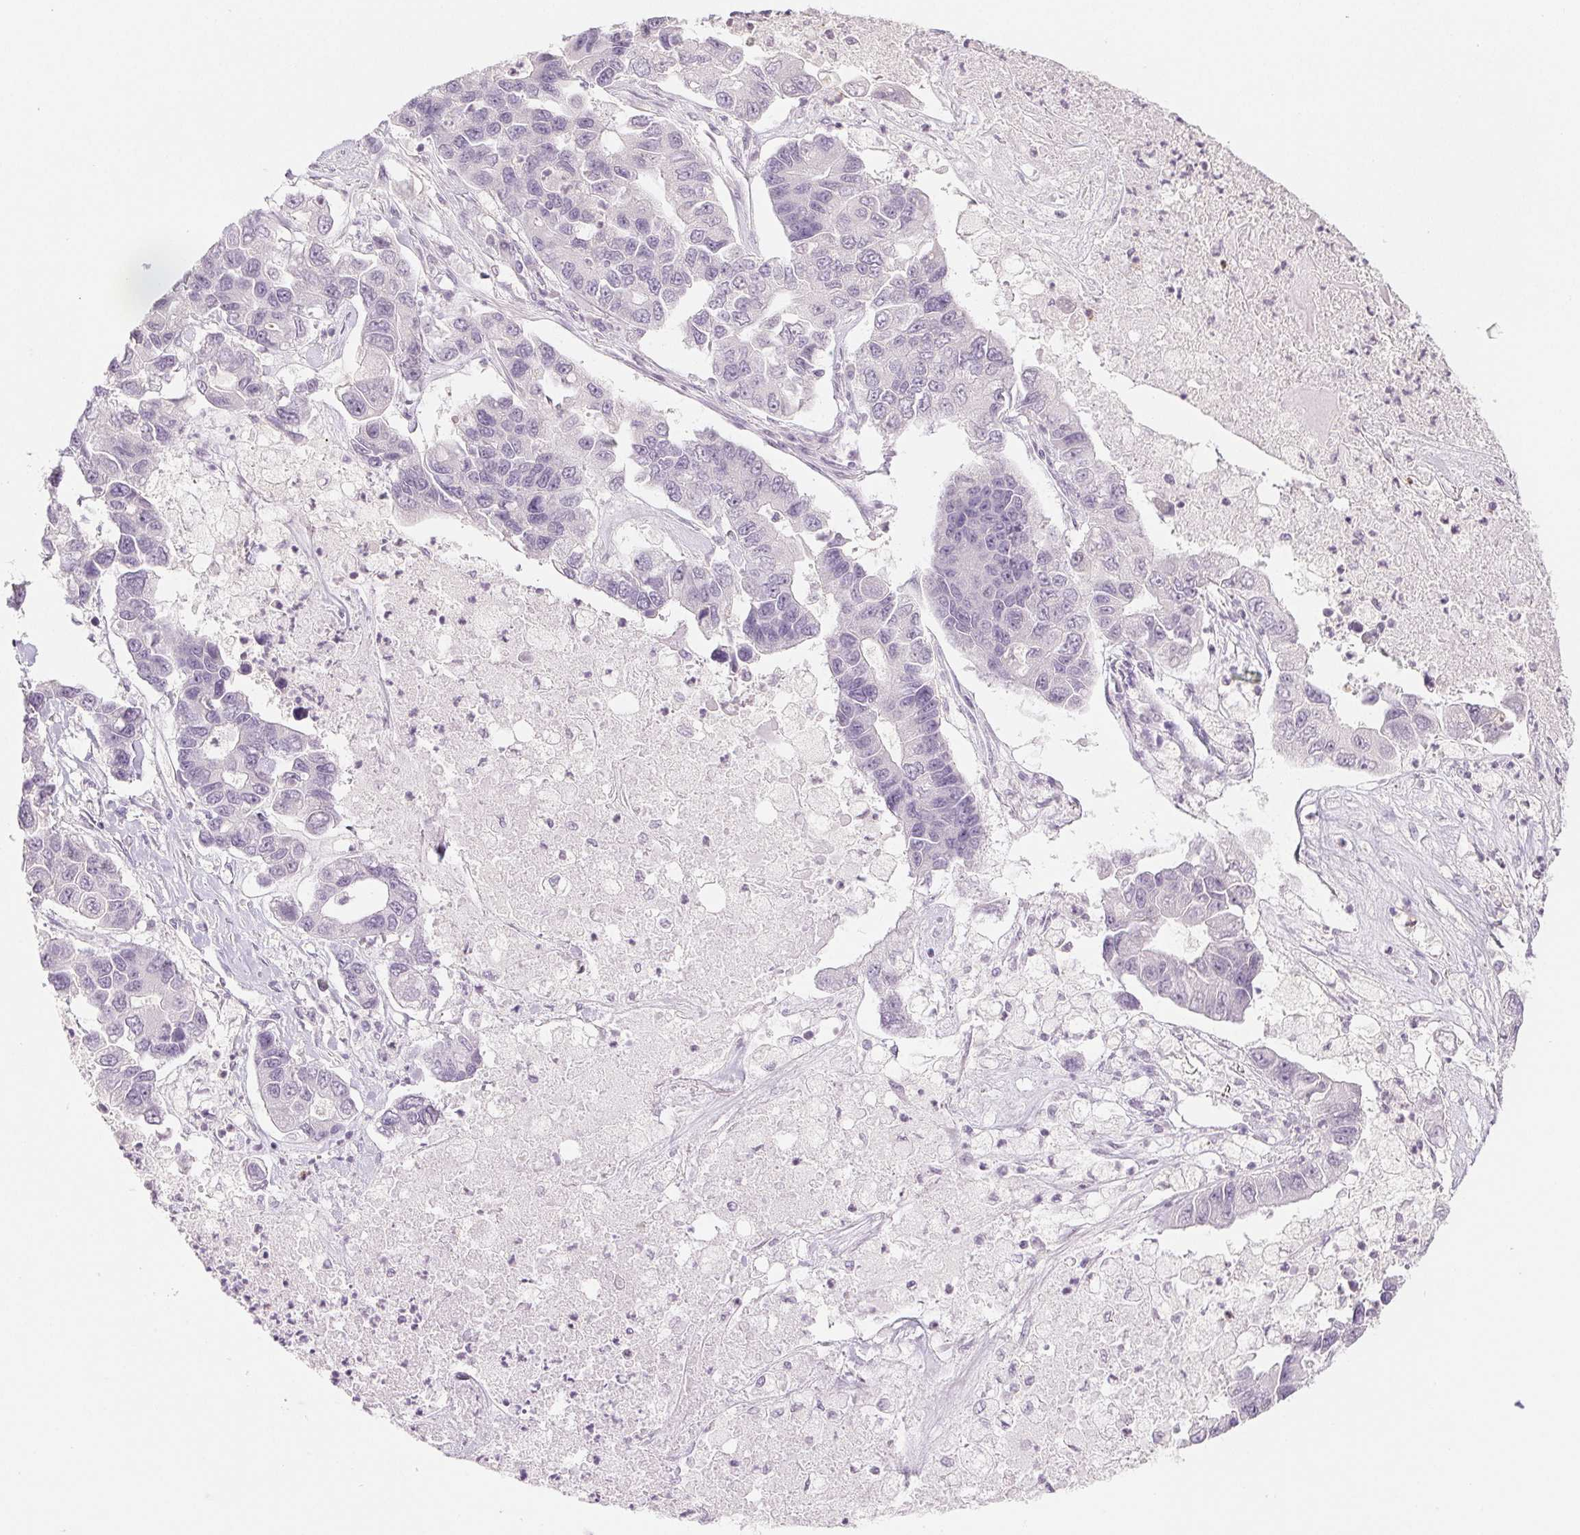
{"staining": {"intensity": "negative", "quantity": "none", "location": "none"}, "tissue": "lung cancer", "cell_type": "Tumor cells", "image_type": "cancer", "snomed": [{"axis": "morphology", "description": "Adenocarcinoma, NOS"}, {"axis": "topography", "description": "Bronchus"}, {"axis": "topography", "description": "Lung"}], "caption": "Immunohistochemistry (IHC) of lung cancer (adenocarcinoma) reveals no staining in tumor cells. The staining is performed using DAB (3,3'-diaminobenzidine) brown chromogen with nuclei counter-stained in using hematoxylin.", "gene": "PI3", "patient": {"sex": "female", "age": 51}}